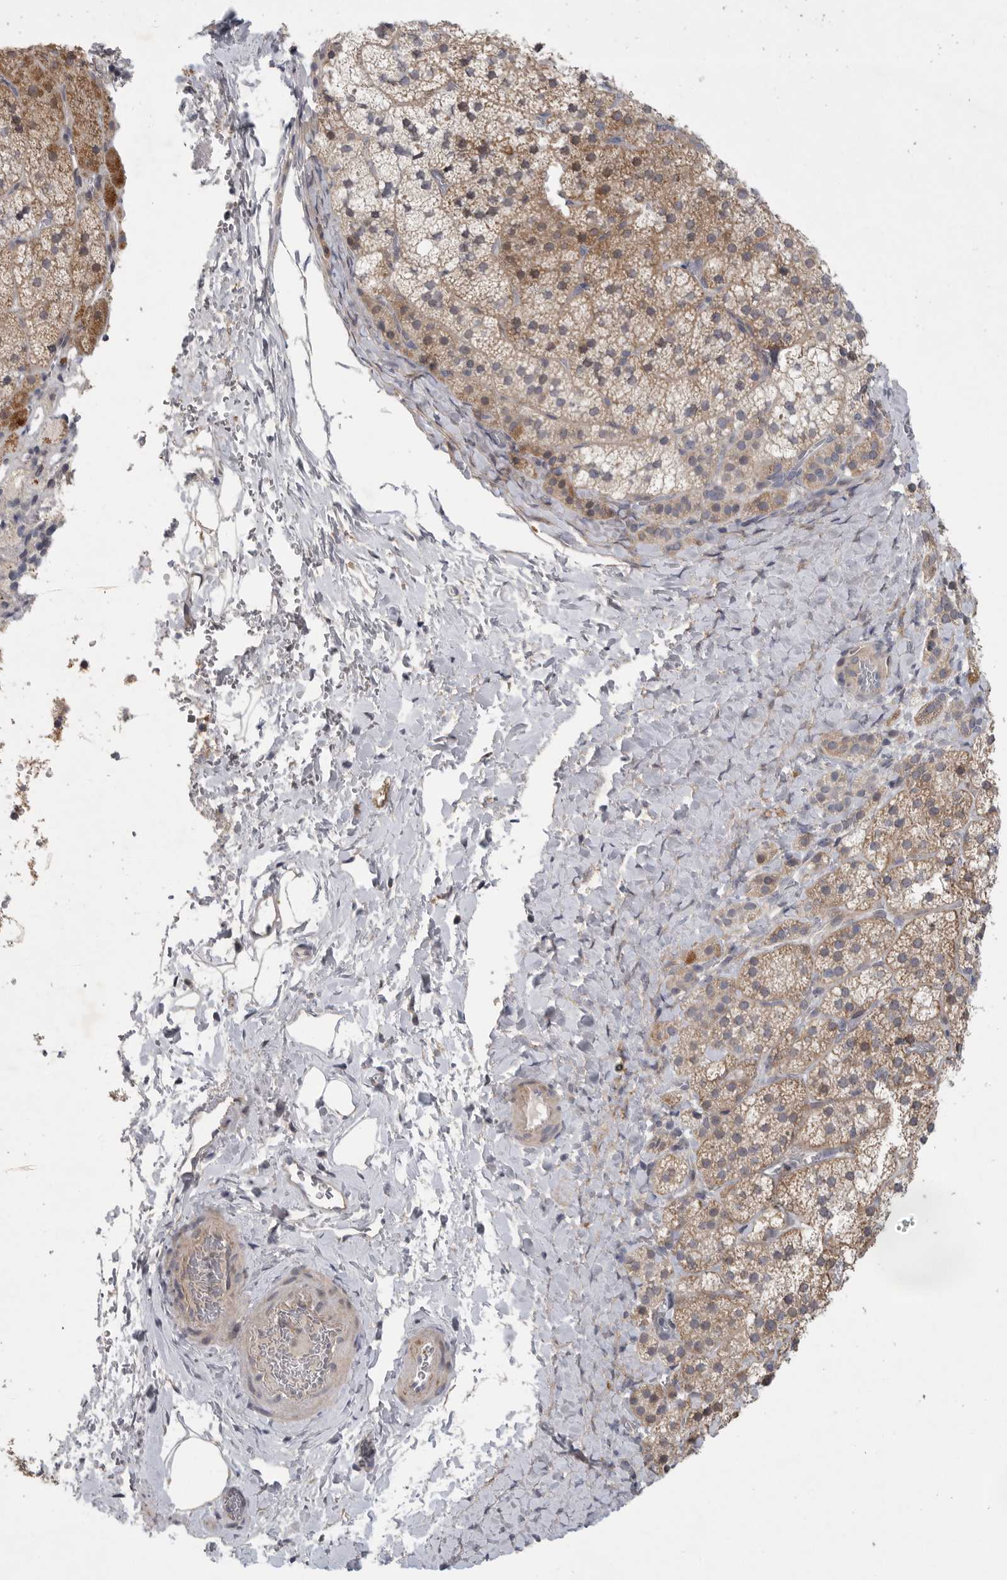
{"staining": {"intensity": "moderate", "quantity": ">75%", "location": "cytoplasmic/membranous"}, "tissue": "adrenal gland", "cell_type": "Glandular cells", "image_type": "normal", "snomed": [{"axis": "morphology", "description": "Normal tissue, NOS"}, {"axis": "topography", "description": "Adrenal gland"}], "caption": "IHC staining of benign adrenal gland, which reveals medium levels of moderate cytoplasmic/membranous positivity in approximately >75% of glandular cells indicating moderate cytoplasmic/membranous protein staining. The staining was performed using DAB (3,3'-diaminobenzidine) (brown) for protein detection and nuclei were counterstained in hematoxylin (blue).", "gene": "FBXO43", "patient": {"sex": "female", "age": 44}}